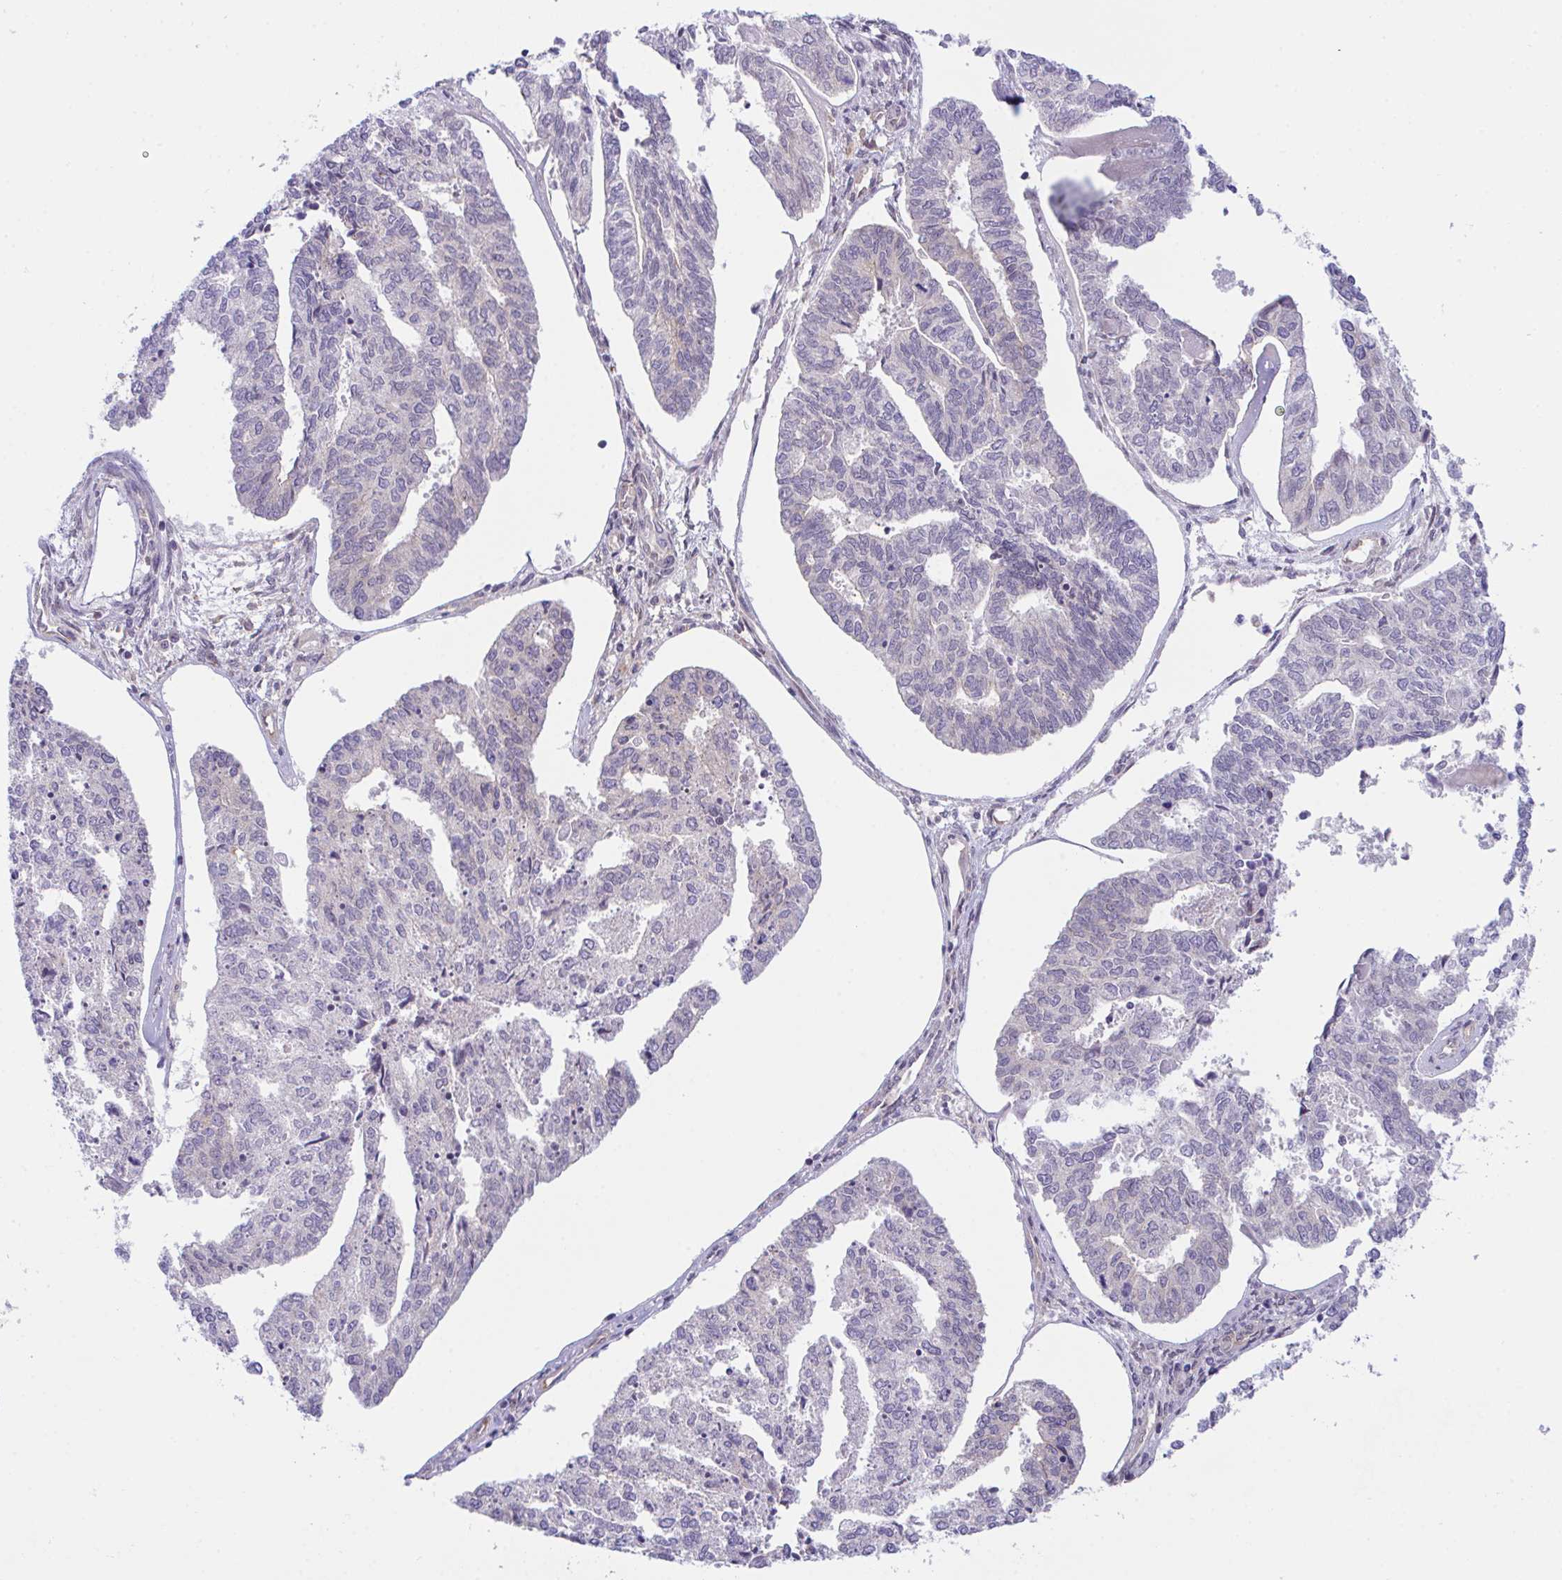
{"staining": {"intensity": "negative", "quantity": "none", "location": "none"}, "tissue": "endometrial cancer", "cell_type": "Tumor cells", "image_type": "cancer", "snomed": [{"axis": "morphology", "description": "Adenocarcinoma, NOS"}, {"axis": "topography", "description": "Endometrium"}], "caption": "DAB (3,3'-diaminobenzidine) immunohistochemical staining of endometrial cancer exhibits no significant expression in tumor cells.", "gene": "ZBED3", "patient": {"sex": "female", "age": 73}}